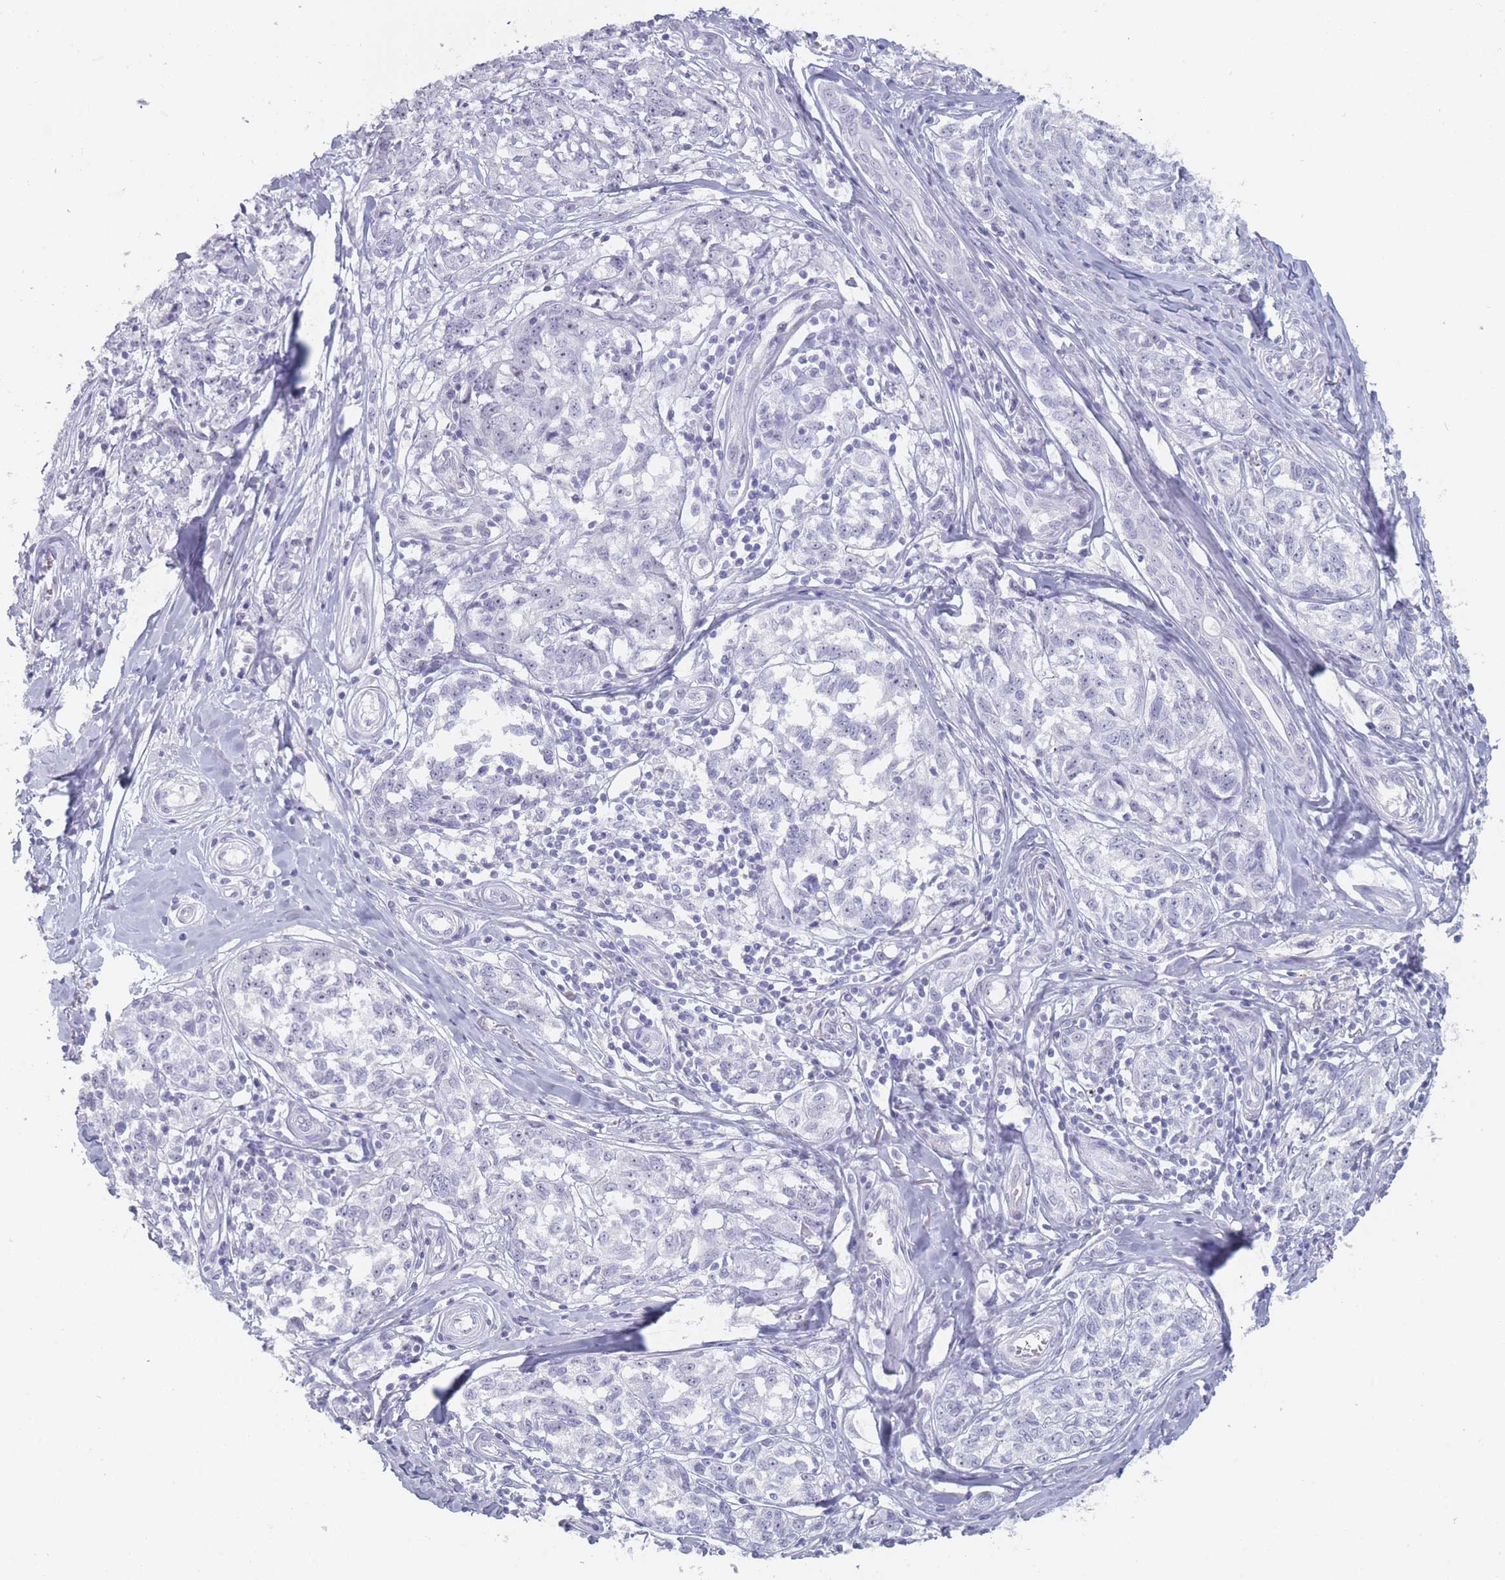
{"staining": {"intensity": "negative", "quantity": "none", "location": "none"}, "tissue": "melanoma", "cell_type": "Tumor cells", "image_type": "cancer", "snomed": [{"axis": "morphology", "description": "Normal tissue, NOS"}, {"axis": "morphology", "description": "Malignant melanoma, NOS"}, {"axis": "topography", "description": "Skin"}], "caption": "The histopathology image shows no staining of tumor cells in malignant melanoma.", "gene": "ROS1", "patient": {"sex": "female", "age": 64}}